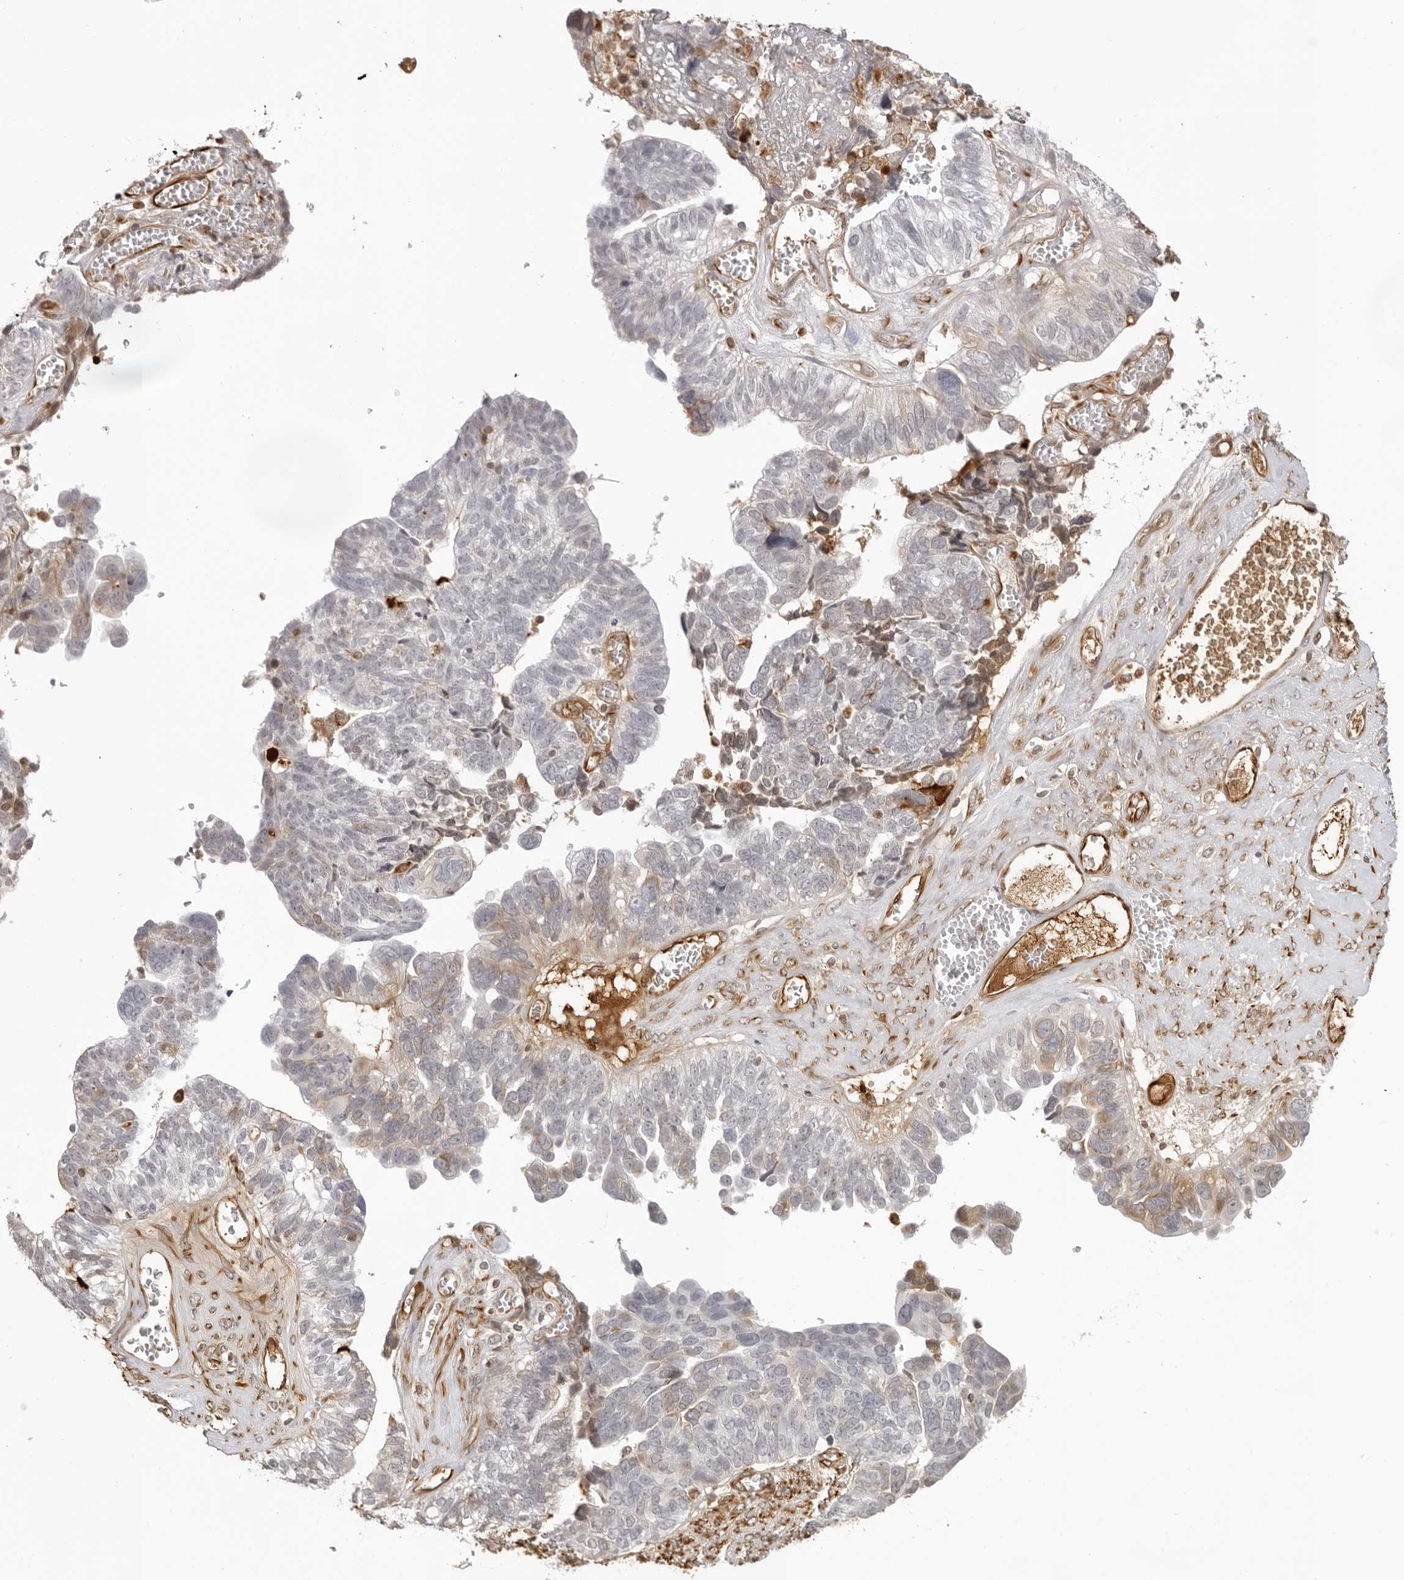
{"staining": {"intensity": "negative", "quantity": "none", "location": "none"}, "tissue": "ovarian cancer", "cell_type": "Tumor cells", "image_type": "cancer", "snomed": [{"axis": "morphology", "description": "Cystadenocarcinoma, serous, NOS"}, {"axis": "topography", "description": "Ovary"}], "caption": "This is an IHC micrograph of ovarian serous cystadenocarcinoma. There is no staining in tumor cells.", "gene": "DYNLT5", "patient": {"sex": "female", "age": 79}}